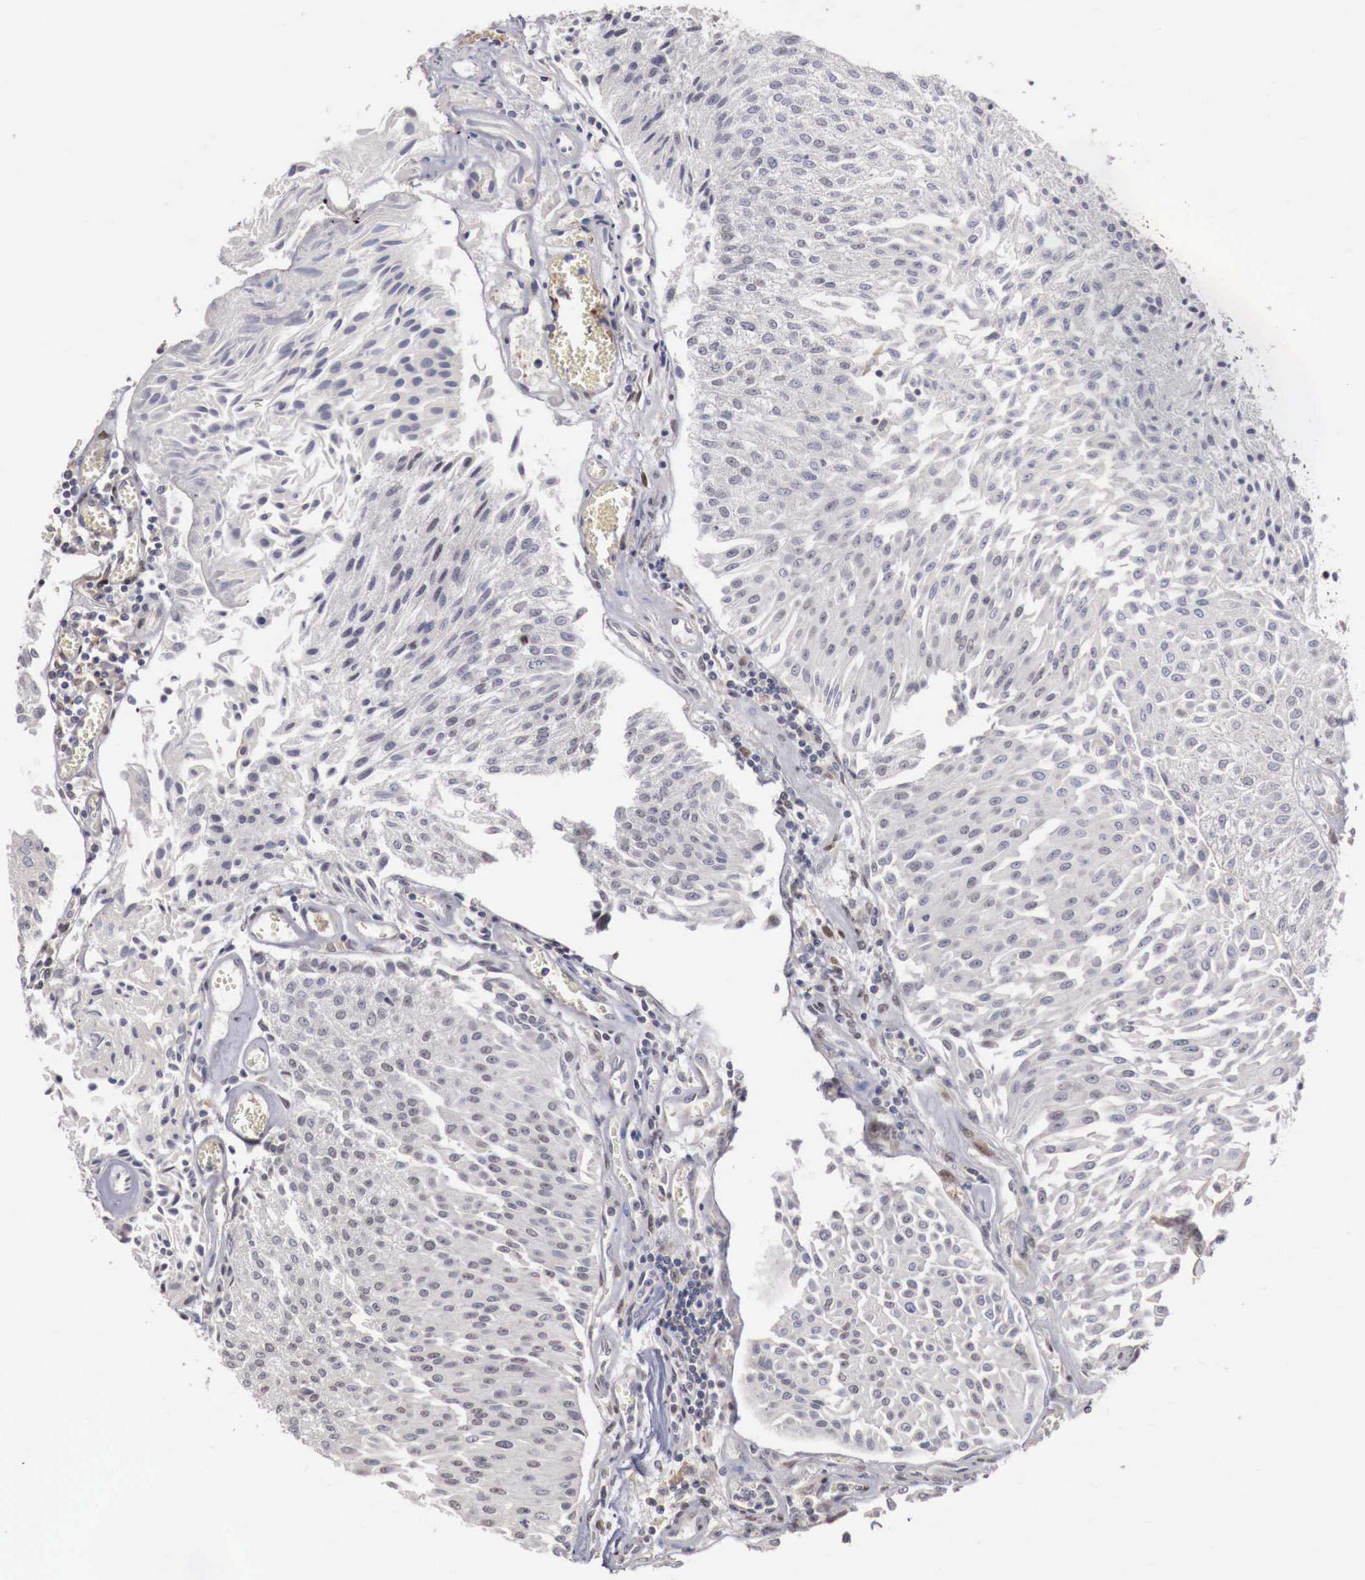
{"staining": {"intensity": "negative", "quantity": "none", "location": "none"}, "tissue": "urothelial cancer", "cell_type": "Tumor cells", "image_type": "cancer", "snomed": [{"axis": "morphology", "description": "Urothelial carcinoma, Low grade"}, {"axis": "topography", "description": "Urinary bladder"}], "caption": "Immunohistochemistry image of low-grade urothelial carcinoma stained for a protein (brown), which demonstrates no staining in tumor cells. Brightfield microscopy of immunohistochemistry (IHC) stained with DAB (brown) and hematoxylin (blue), captured at high magnification.", "gene": "KHDRBS2", "patient": {"sex": "male", "age": 86}}